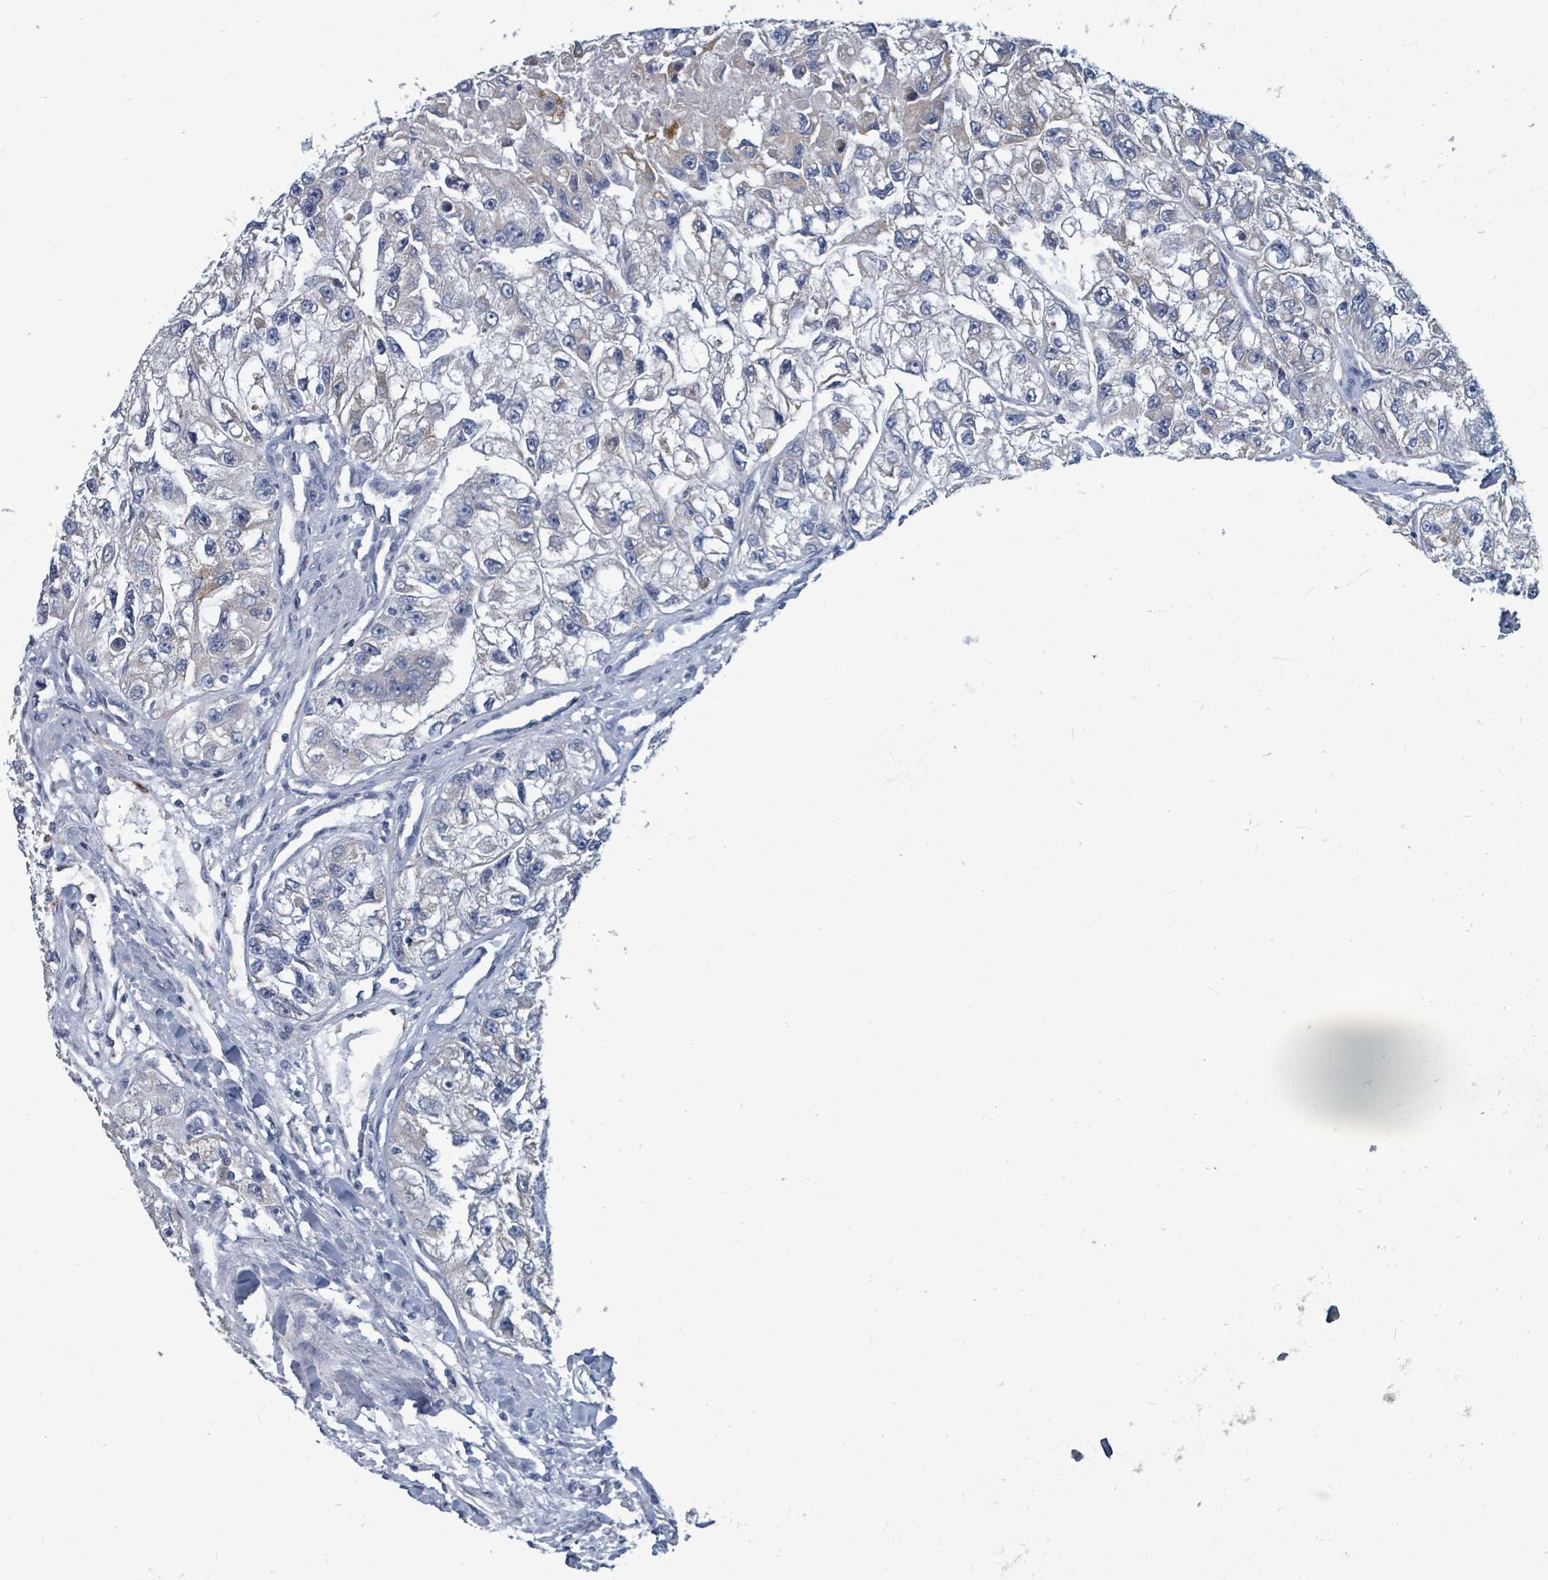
{"staining": {"intensity": "moderate", "quantity": "<25%", "location": "cytoplasmic/membranous"}, "tissue": "renal cancer", "cell_type": "Tumor cells", "image_type": "cancer", "snomed": [{"axis": "morphology", "description": "Adenocarcinoma, NOS"}, {"axis": "topography", "description": "Kidney"}], "caption": "IHC image of human adenocarcinoma (renal) stained for a protein (brown), which exhibits low levels of moderate cytoplasmic/membranous positivity in approximately <25% of tumor cells.", "gene": "TRDMT1", "patient": {"sex": "male", "age": 63}}